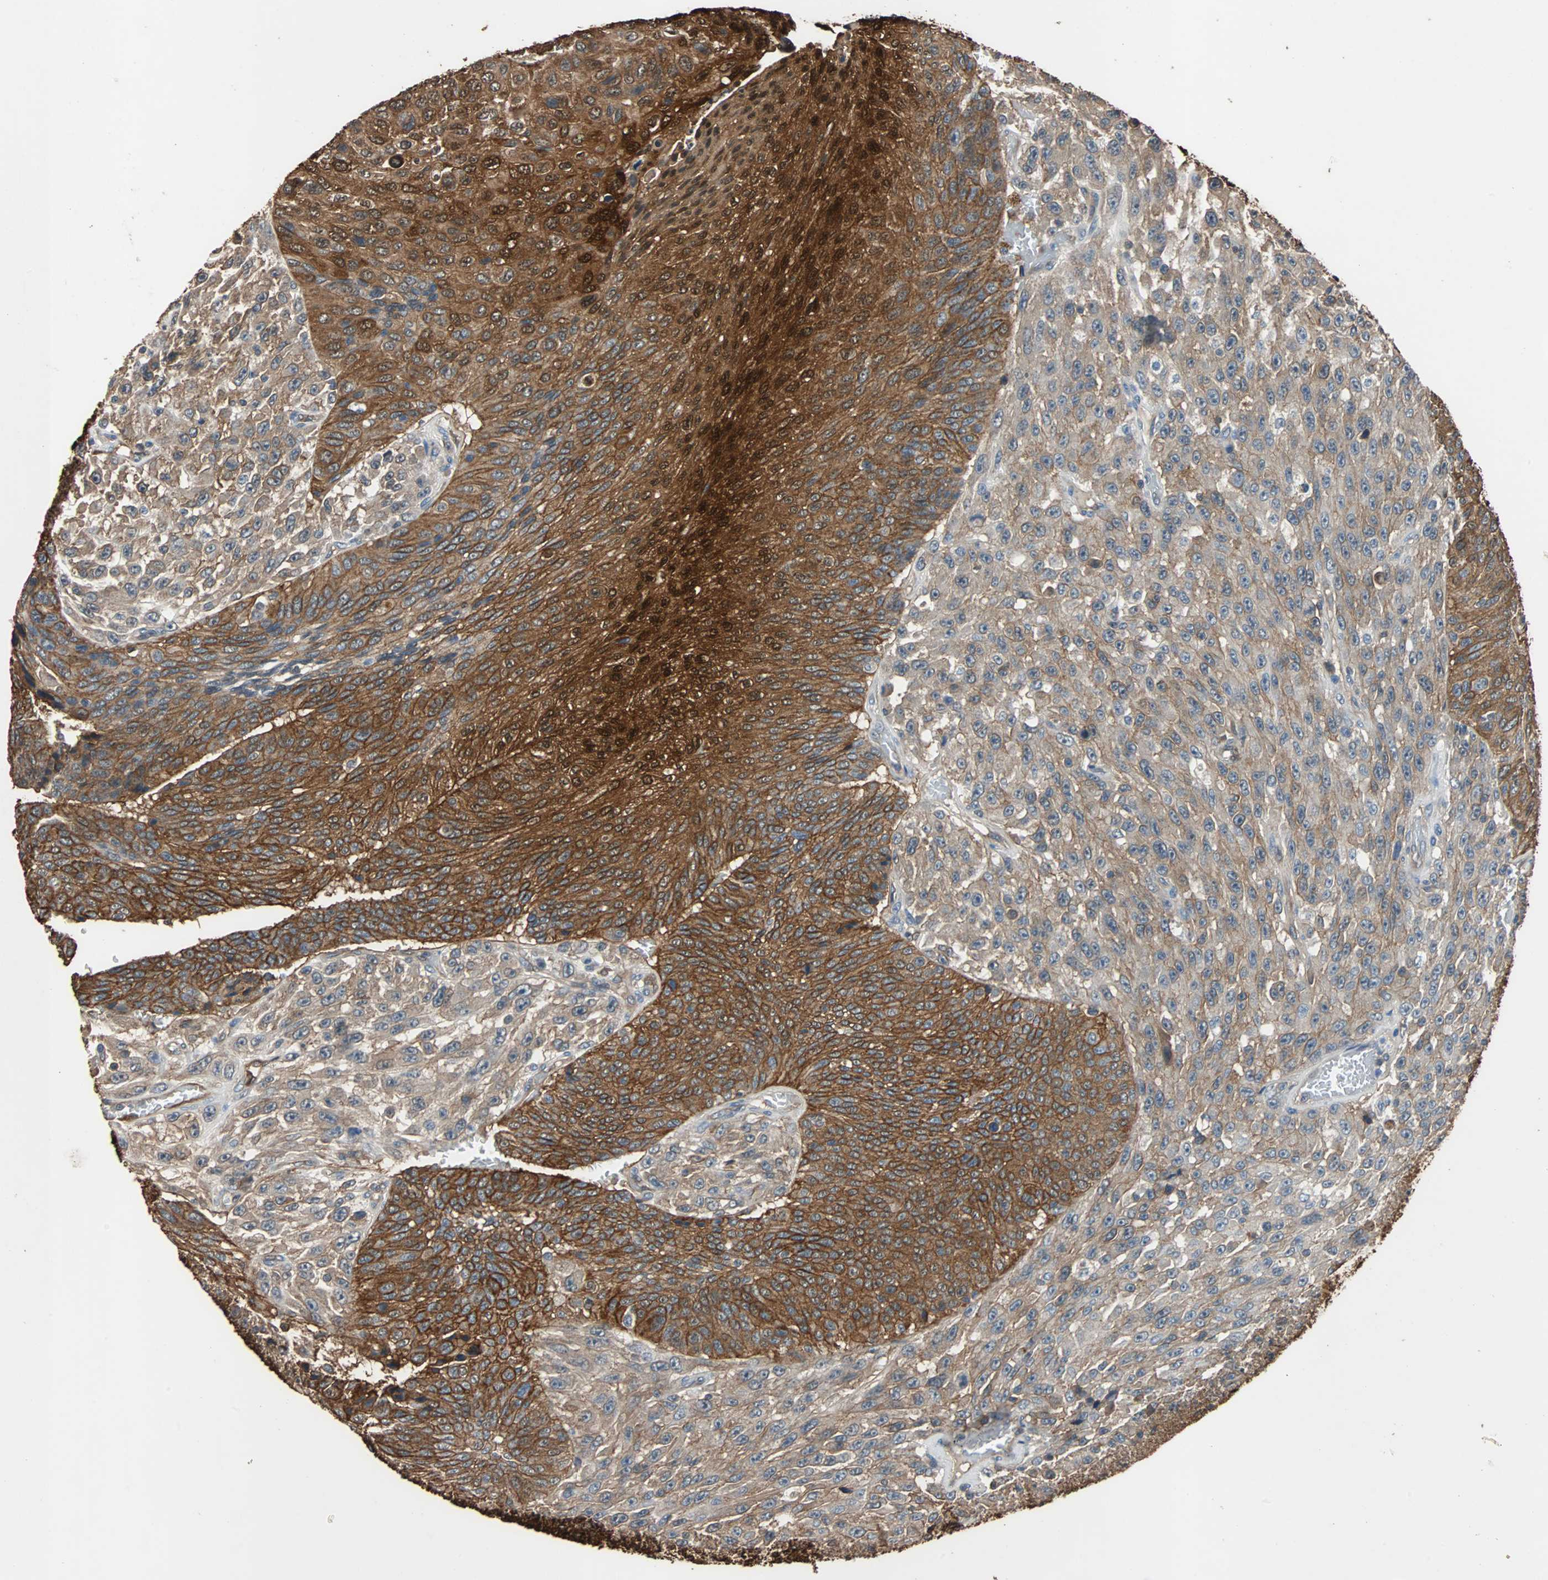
{"staining": {"intensity": "strong", "quantity": "25%-75%", "location": "cytoplasmic/membranous,nuclear"}, "tissue": "urothelial cancer", "cell_type": "Tumor cells", "image_type": "cancer", "snomed": [{"axis": "morphology", "description": "Urothelial carcinoma, High grade"}, {"axis": "topography", "description": "Urinary bladder"}], "caption": "IHC photomicrograph of human urothelial cancer stained for a protein (brown), which shows high levels of strong cytoplasmic/membranous and nuclear expression in about 25%-75% of tumor cells.", "gene": "NDRG1", "patient": {"sex": "male", "age": 66}}